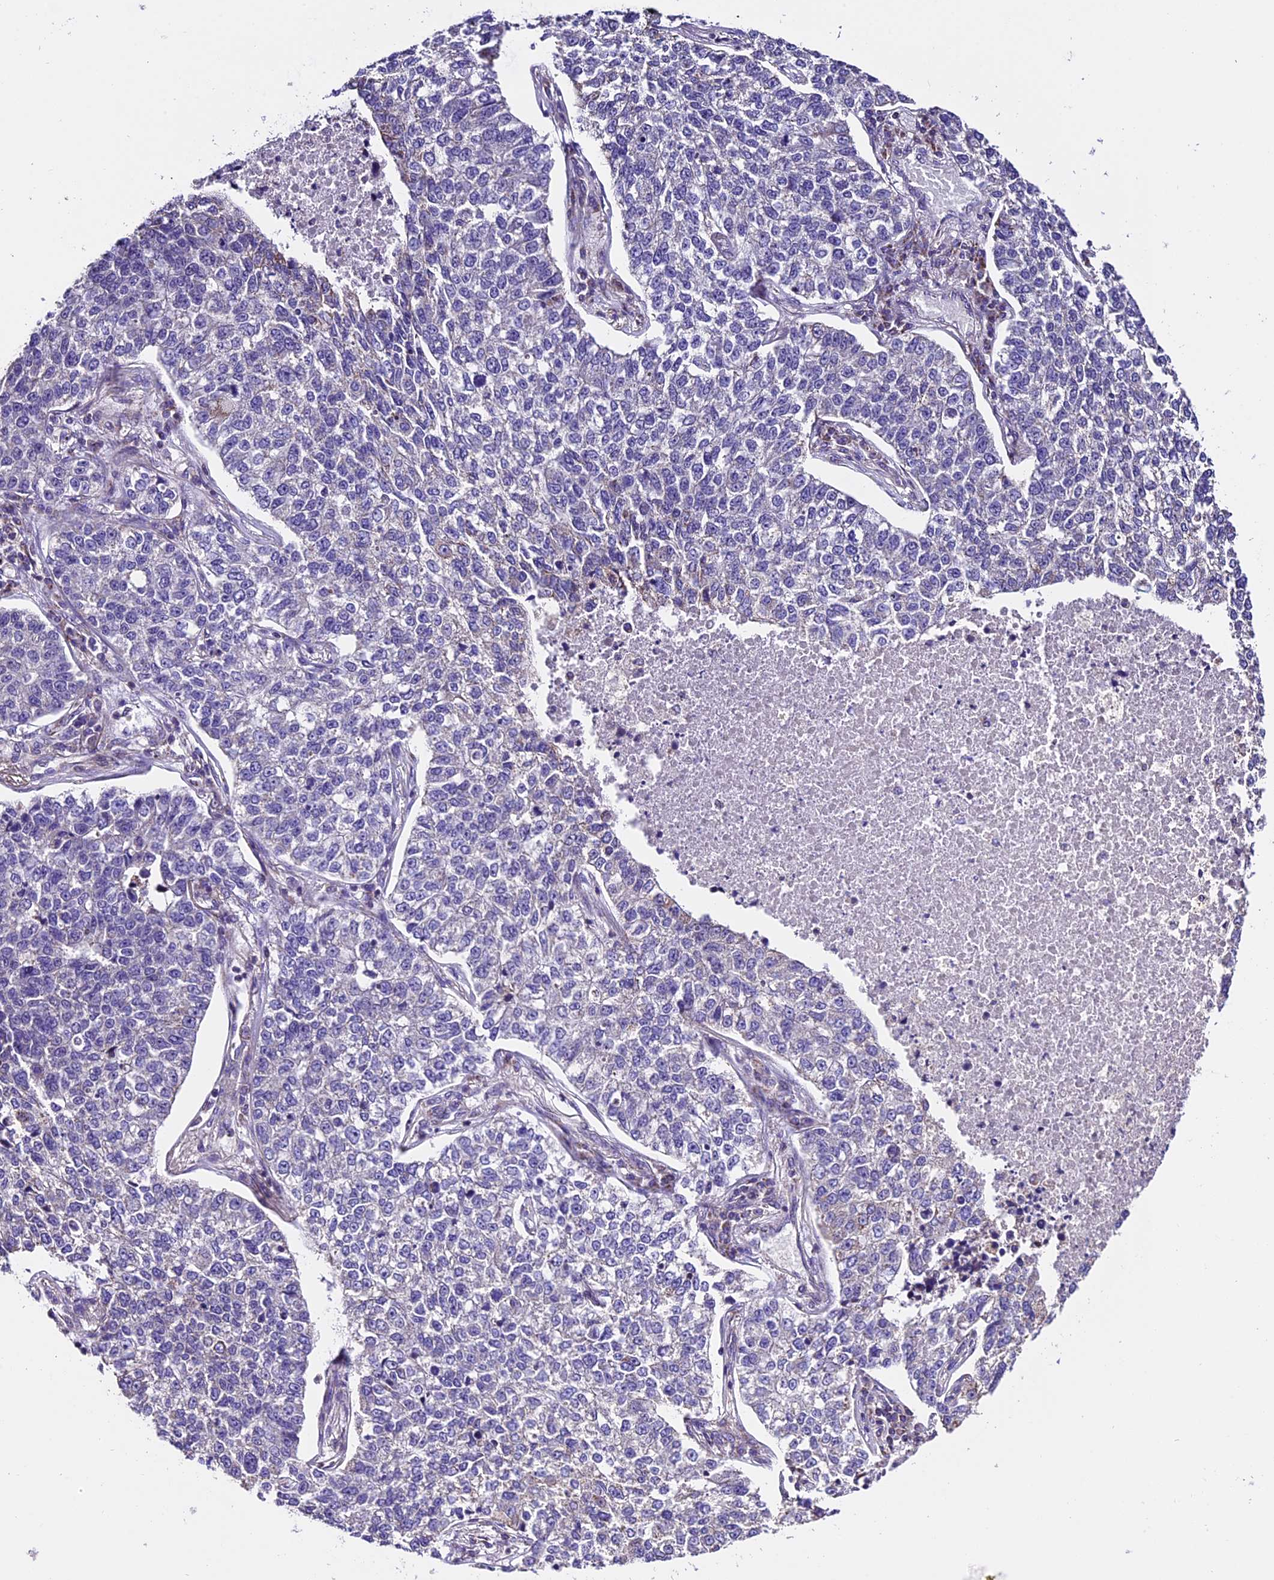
{"staining": {"intensity": "negative", "quantity": "none", "location": "none"}, "tissue": "lung cancer", "cell_type": "Tumor cells", "image_type": "cancer", "snomed": [{"axis": "morphology", "description": "Adenocarcinoma, NOS"}, {"axis": "topography", "description": "Lung"}], "caption": "DAB (3,3'-diaminobenzidine) immunohistochemical staining of human lung adenocarcinoma reveals no significant staining in tumor cells.", "gene": "DDX28", "patient": {"sex": "male", "age": 49}}